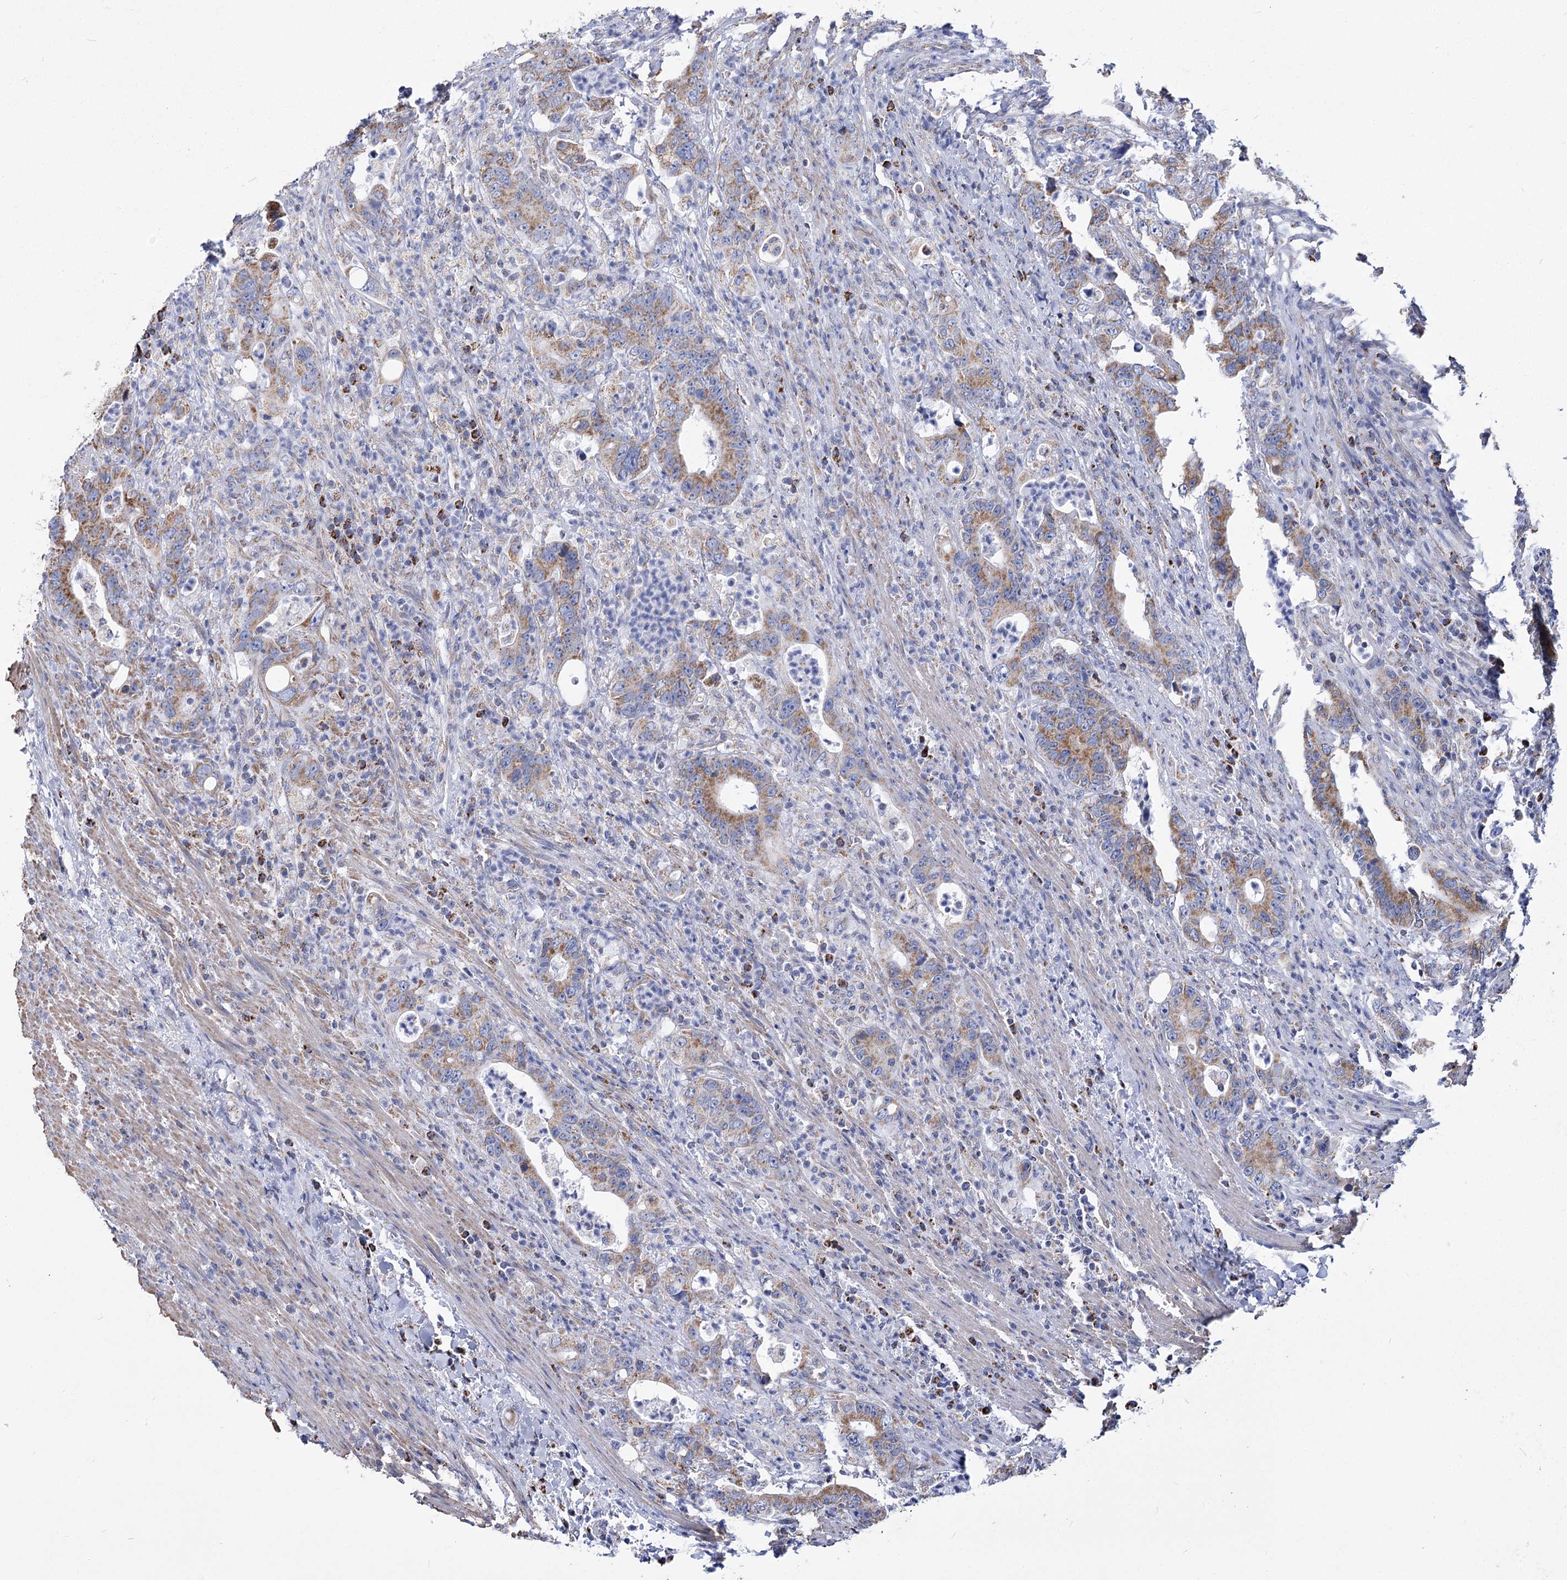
{"staining": {"intensity": "moderate", "quantity": "25%-75%", "location": "cytoplasmic/membranous"}, "tissue": "colorectal cancer", "cell_type": "Tumor cells", "image_type": "cancer", "snomed": [{"axis": "morphology", "description": "Adenocarcinoma, NOS"}, {"axis": "topography", "description": "Colon"}], "caption": "Protein positivity by IHC exhibits moderate cytoplasmic/membranous staining in about 25%-75% of tumor cells in colorectal cancer (adenocarcinoma).", "gene": "PDHB", "patient": {"sex": "female", "age": 75}}